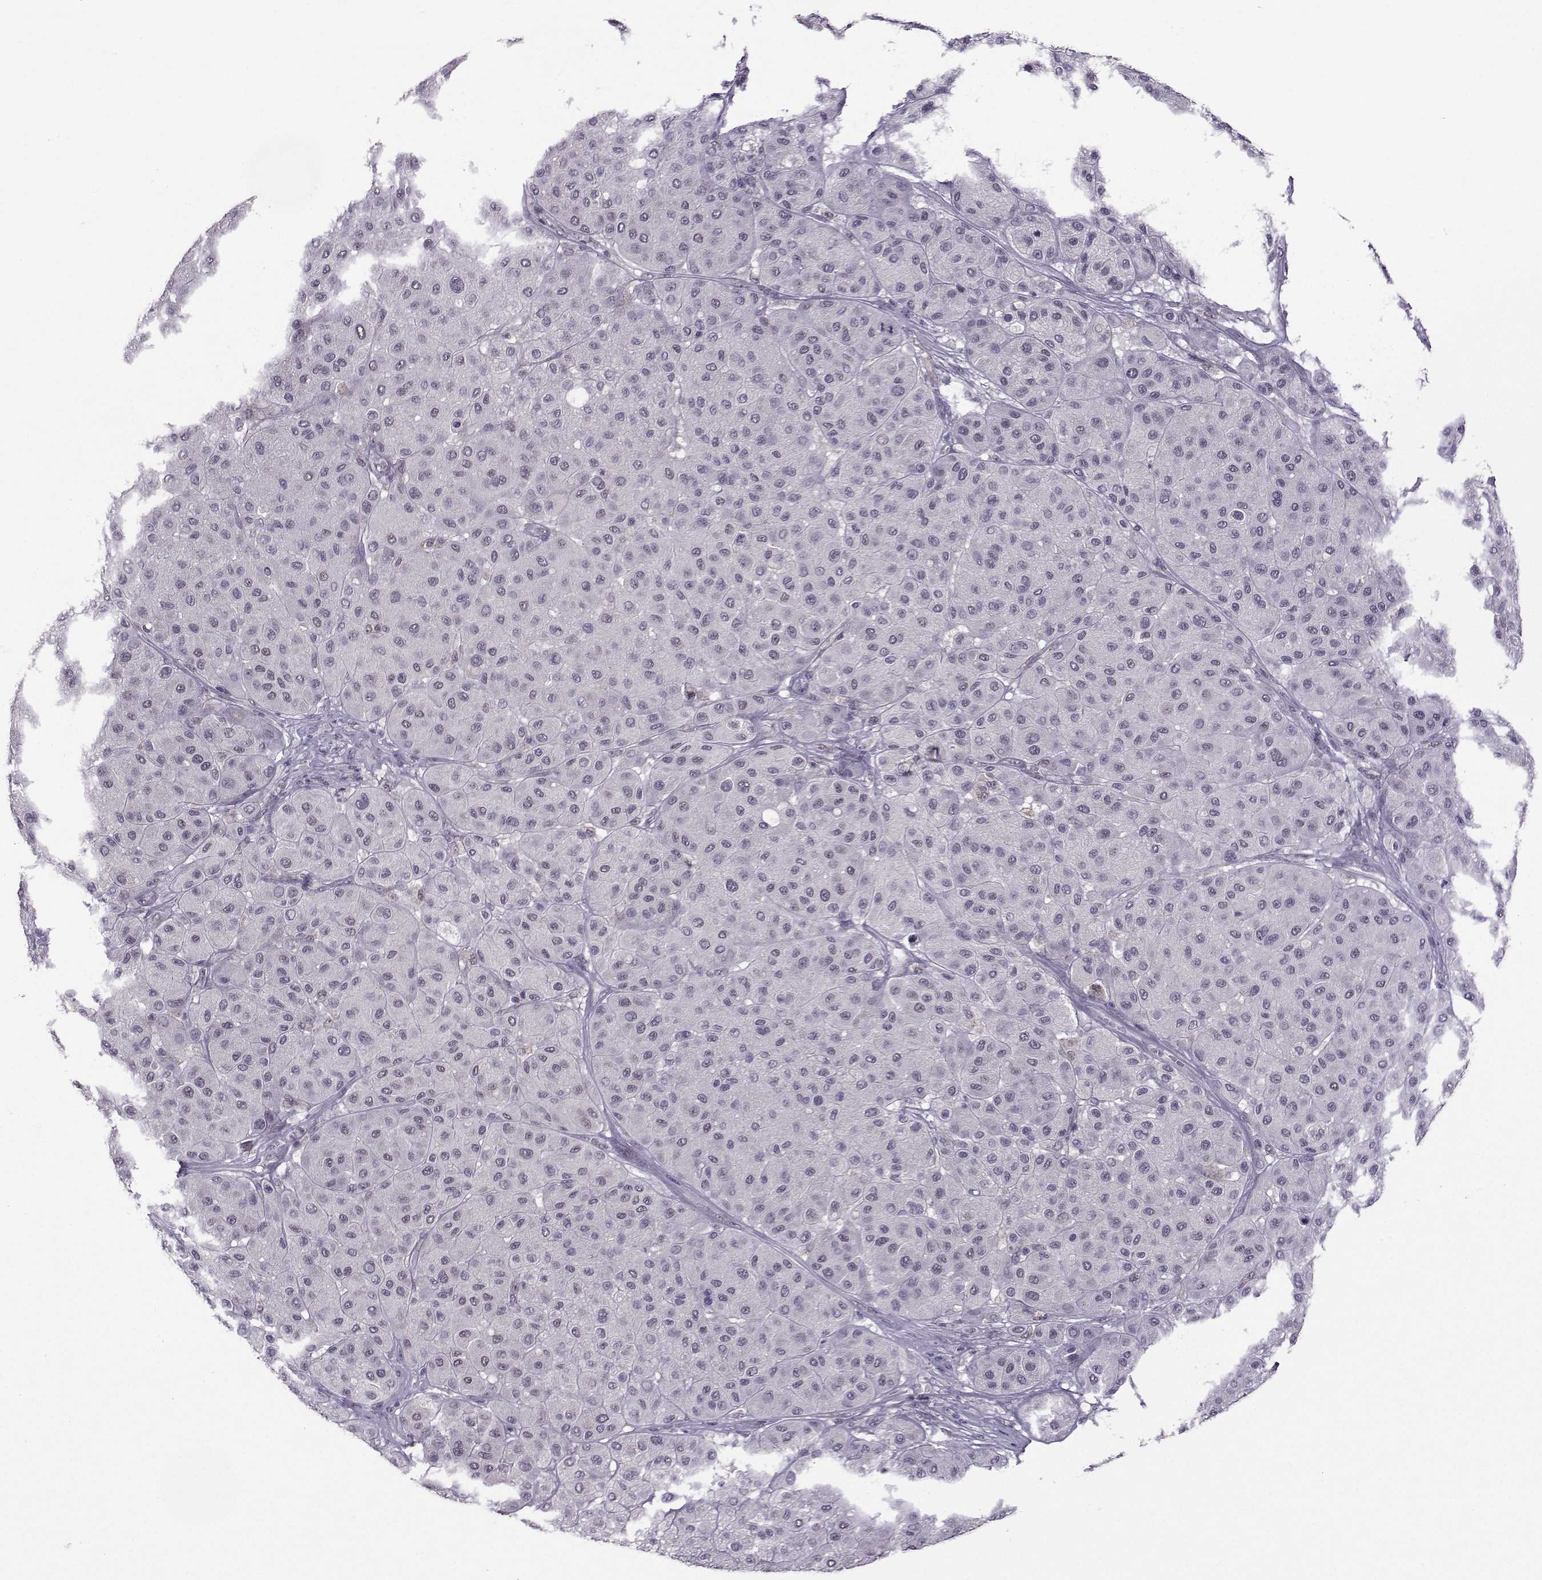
{"staining": {"intensity": "negative", "quantity": "none", "location": "none"}, "tissue": "melanoma", "cell_type": "Tumor cells", "image_type": "cancer", "snomed": [{"axis": "morphology", "description": "Malignant melanoma, Metastatic site"}, {"axis": "topography", "description": "Smooth muscle"}], "caption": "Immunohistochemistry (IHC) of melanoma exhibits no staining in tumor cells.", "gene": "DDX20", "patient": {"sex": "male", "age": 41}}